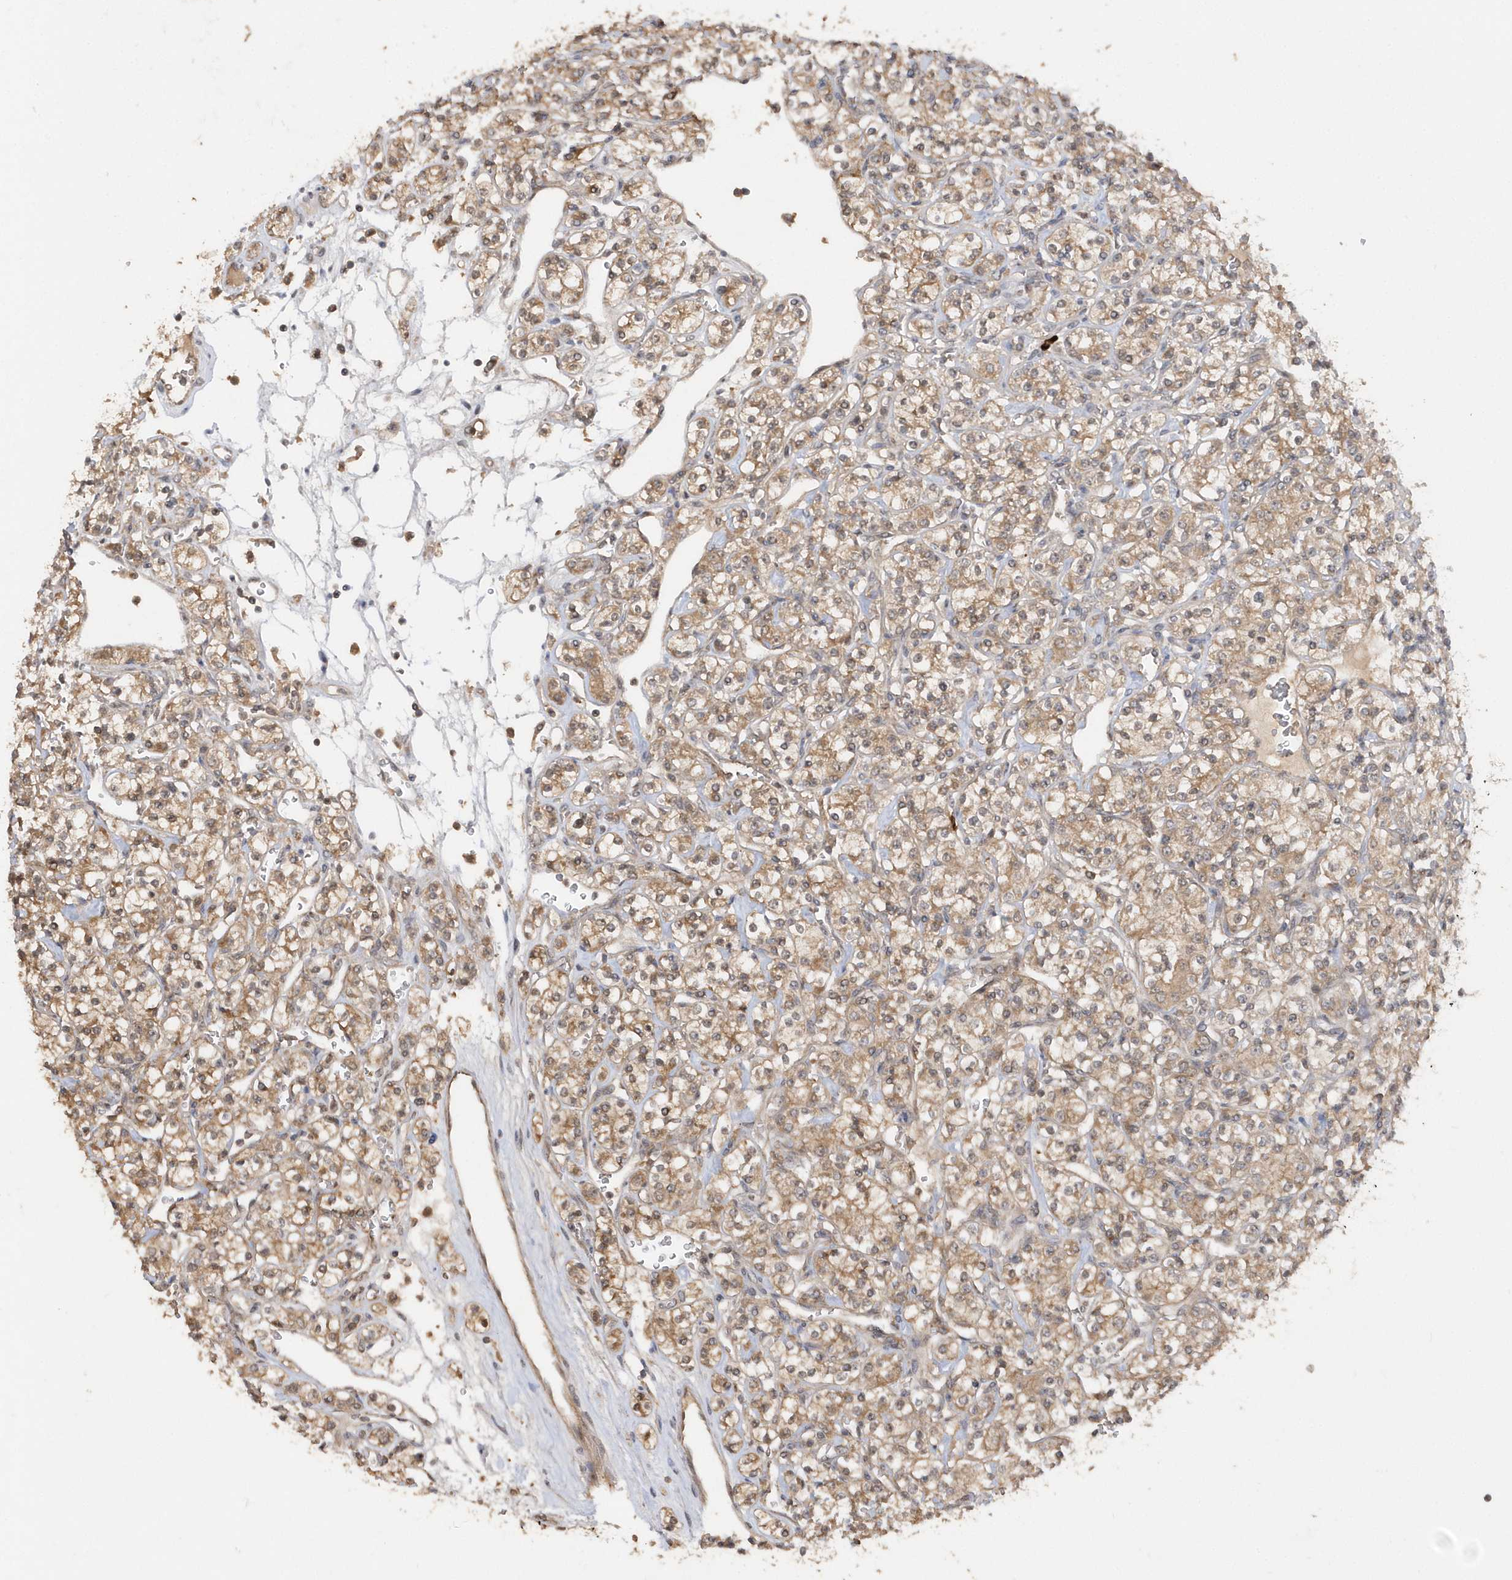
{"staining": {"intensity": "moderate", "quantity": ">75%", "location": "cytoplasmic/membranous"}, "tissue": "renal cancer", "cell_type": "Tumor cells", "image_type": "cancer", "snomed": [{"axis": "morphology", "description": "Adenocarcinoma, NOS"}, {"axis": "topography", "description": "Kidney"}], "caption": "Renal cancer (adenocarcinoma) tissue shows moderate cytoplasmic/membranous positivity in approximately >75% of tumor cells", "gene": "RPE", "patient": {"sex": "male", "age": 77}}